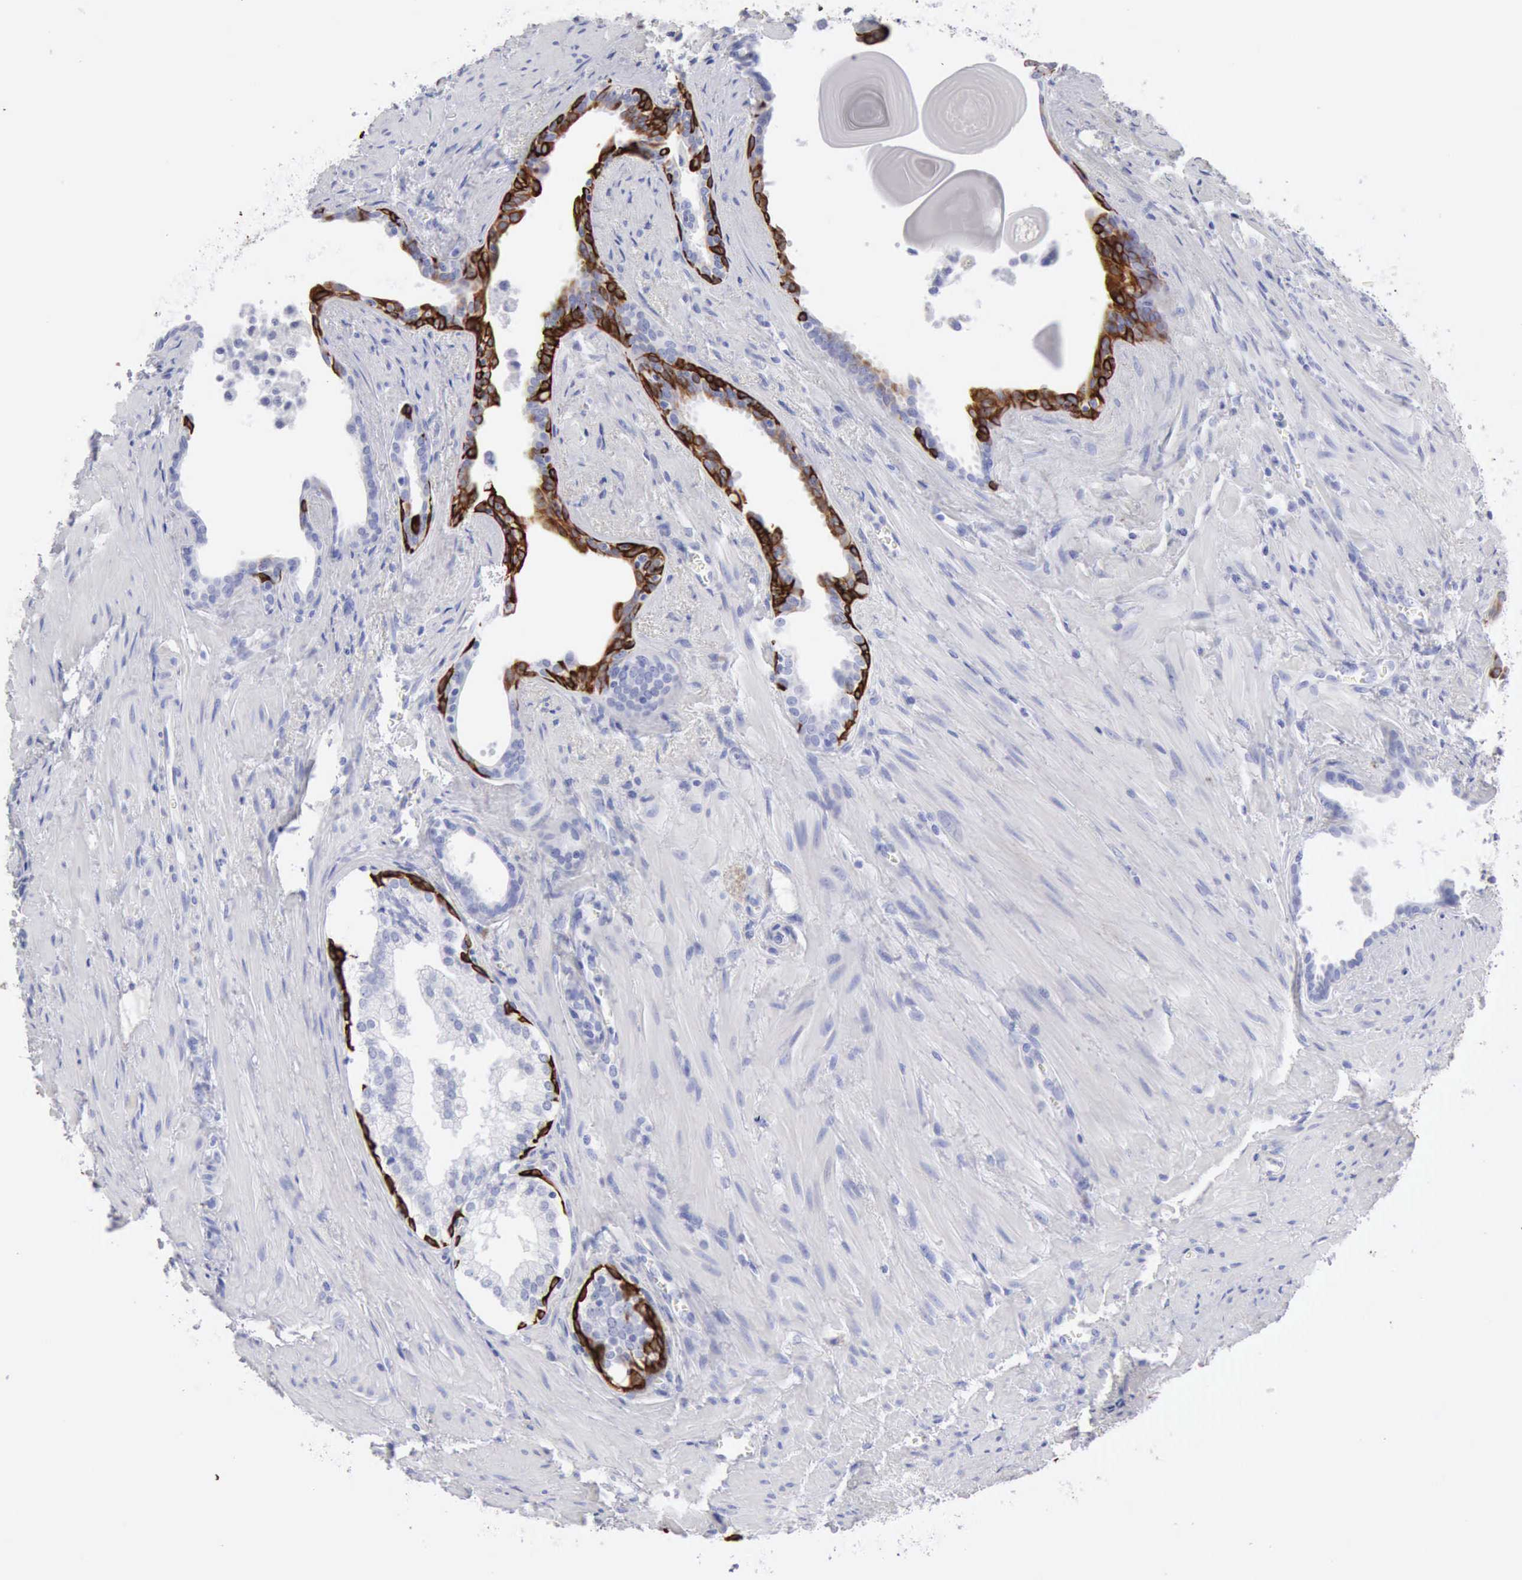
{"staining": {"intensity": "negative", "quantity": "none", "location": "none"}, "tissue": "prostate cancer", "cell_type": "Tumor cells", "image_type": "cancer", "snomed": [{"axis": "morphology", "description": "Adenocarcinoma, Medium grade"}, {"axis": "topography", "description": "Prostate"}], "caption": "Tumor cells show no significant expression in prostate cancer (adenocarcinoma (medium-grade)).", "gene": "KRT5", "patient": {"sex": "male", "age": 64}}